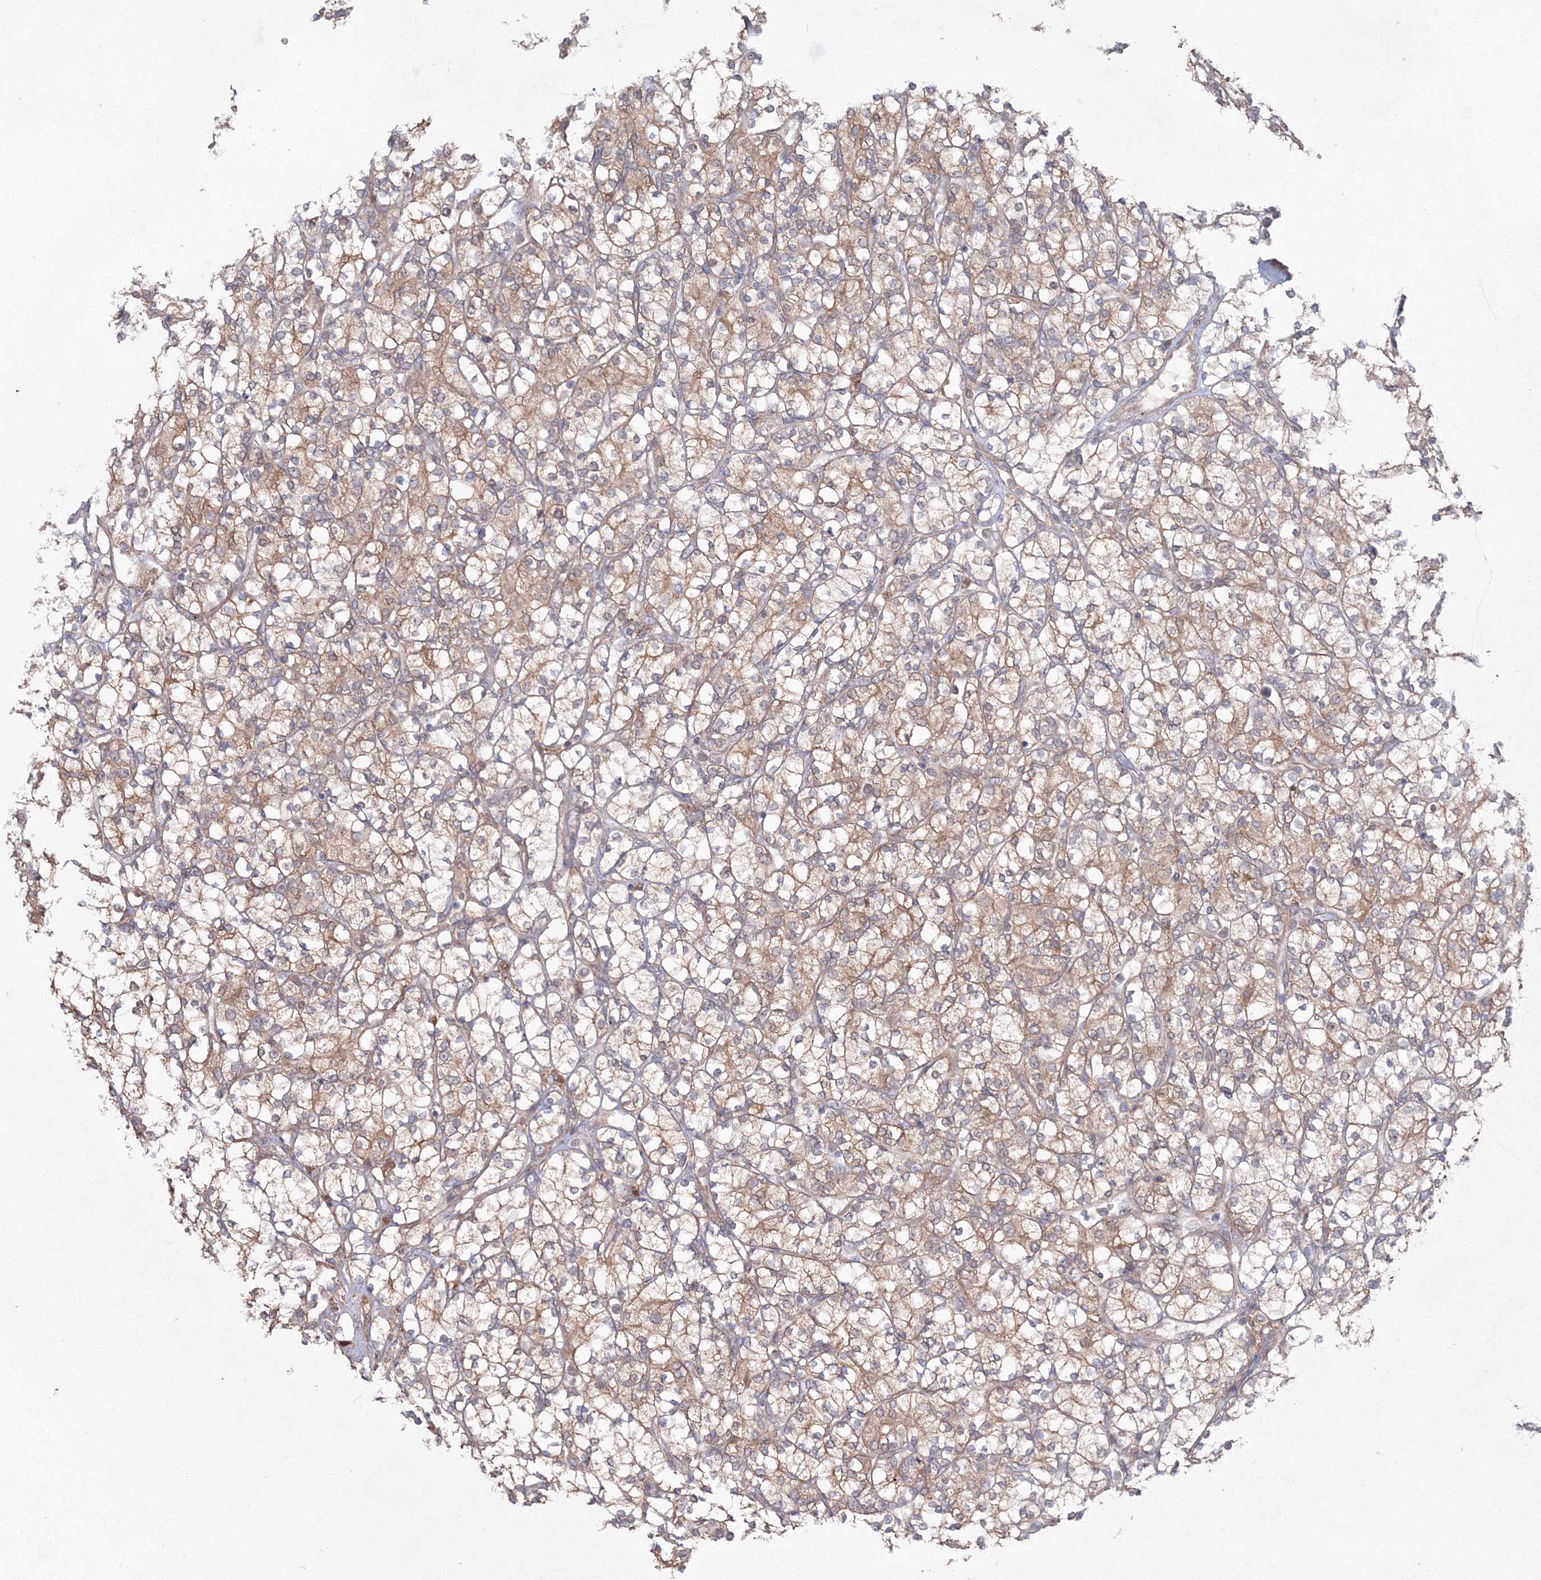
{"staining": {"intensity": "moderate", "quantity": ">75%", "location": "cytoplasmic/membranous"}, "tissue": "renal cancer", "cell_type": "Tumor cells", "image_type": "cancer", "snomed": [{"axis": "morphology", "description": "Adenocarcinoma, NOS"}, {"axis": "topography", "description": "Kidney"}], "caption": "A medium amount of moderate cytoplasmic/membranous staining is appreciated in approximately >75% of tumor cells in renal cancer (adenocarcinoma) tissue. (DAB (3,3'-diaminobenzidine) IHC, brown staining for protein, blue staining for nuclei).", "gene": "MKRN2", "patient": {"sex": "male", "age": 77}}